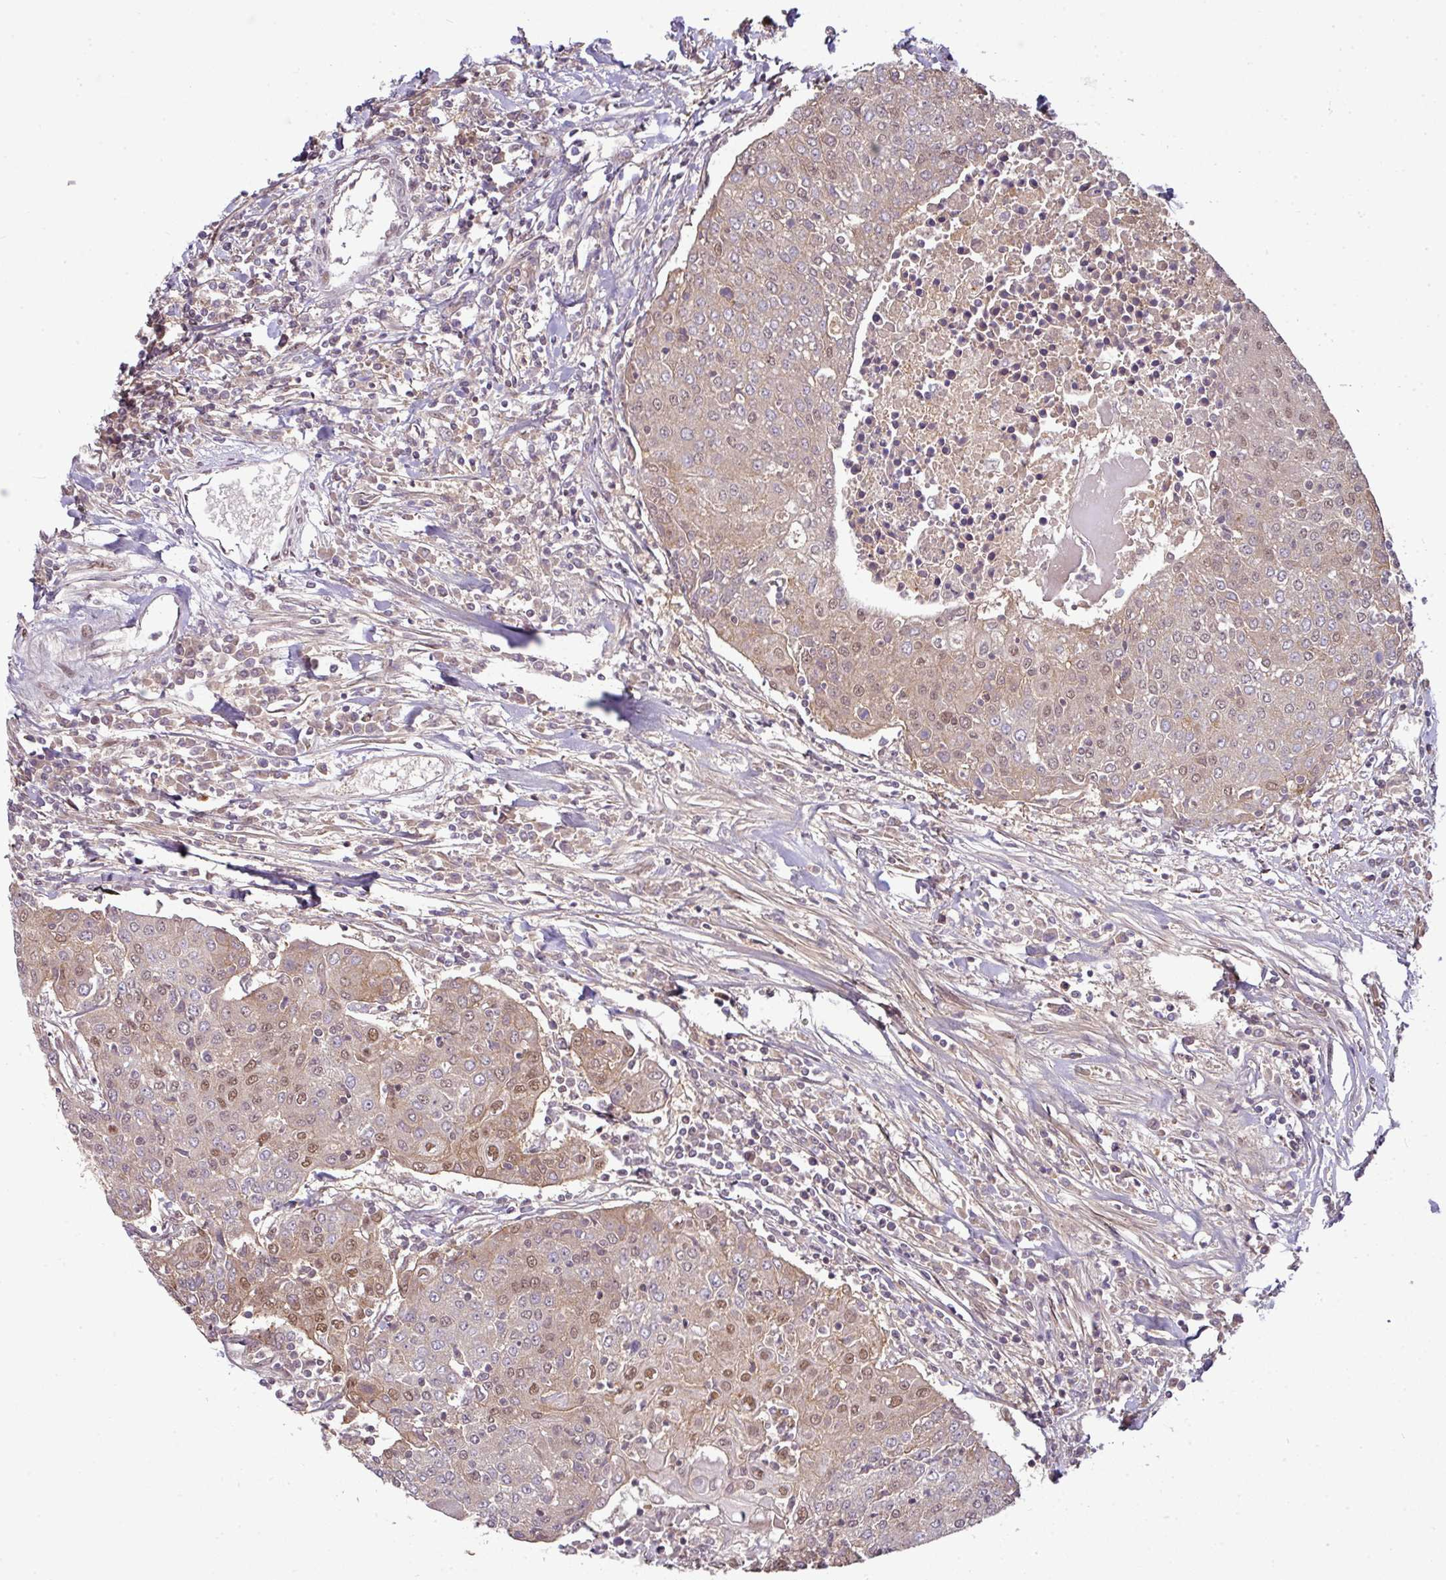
{"staining": {"intensity": "moderate", "quantity": "<25%", "location": "cytoplasmic/membranous,nuclear"}, "tissue": "urothelial cancer", "cell_type": "Tumor cells", "image_type": "cancer", "snomed": [{"axis": "morphology", "description": "Urothelial carcinoma, High grade"}, {"axis": "topography", "description": "Urinary bladder"}], "caption": "A brown stain labels moderate cytoplasmic/membranous and nuclear positivity of a protein in urothelial cancer tumor cells.", "gene": "CIC", "patient": {"sex": "female", "age": 85}}